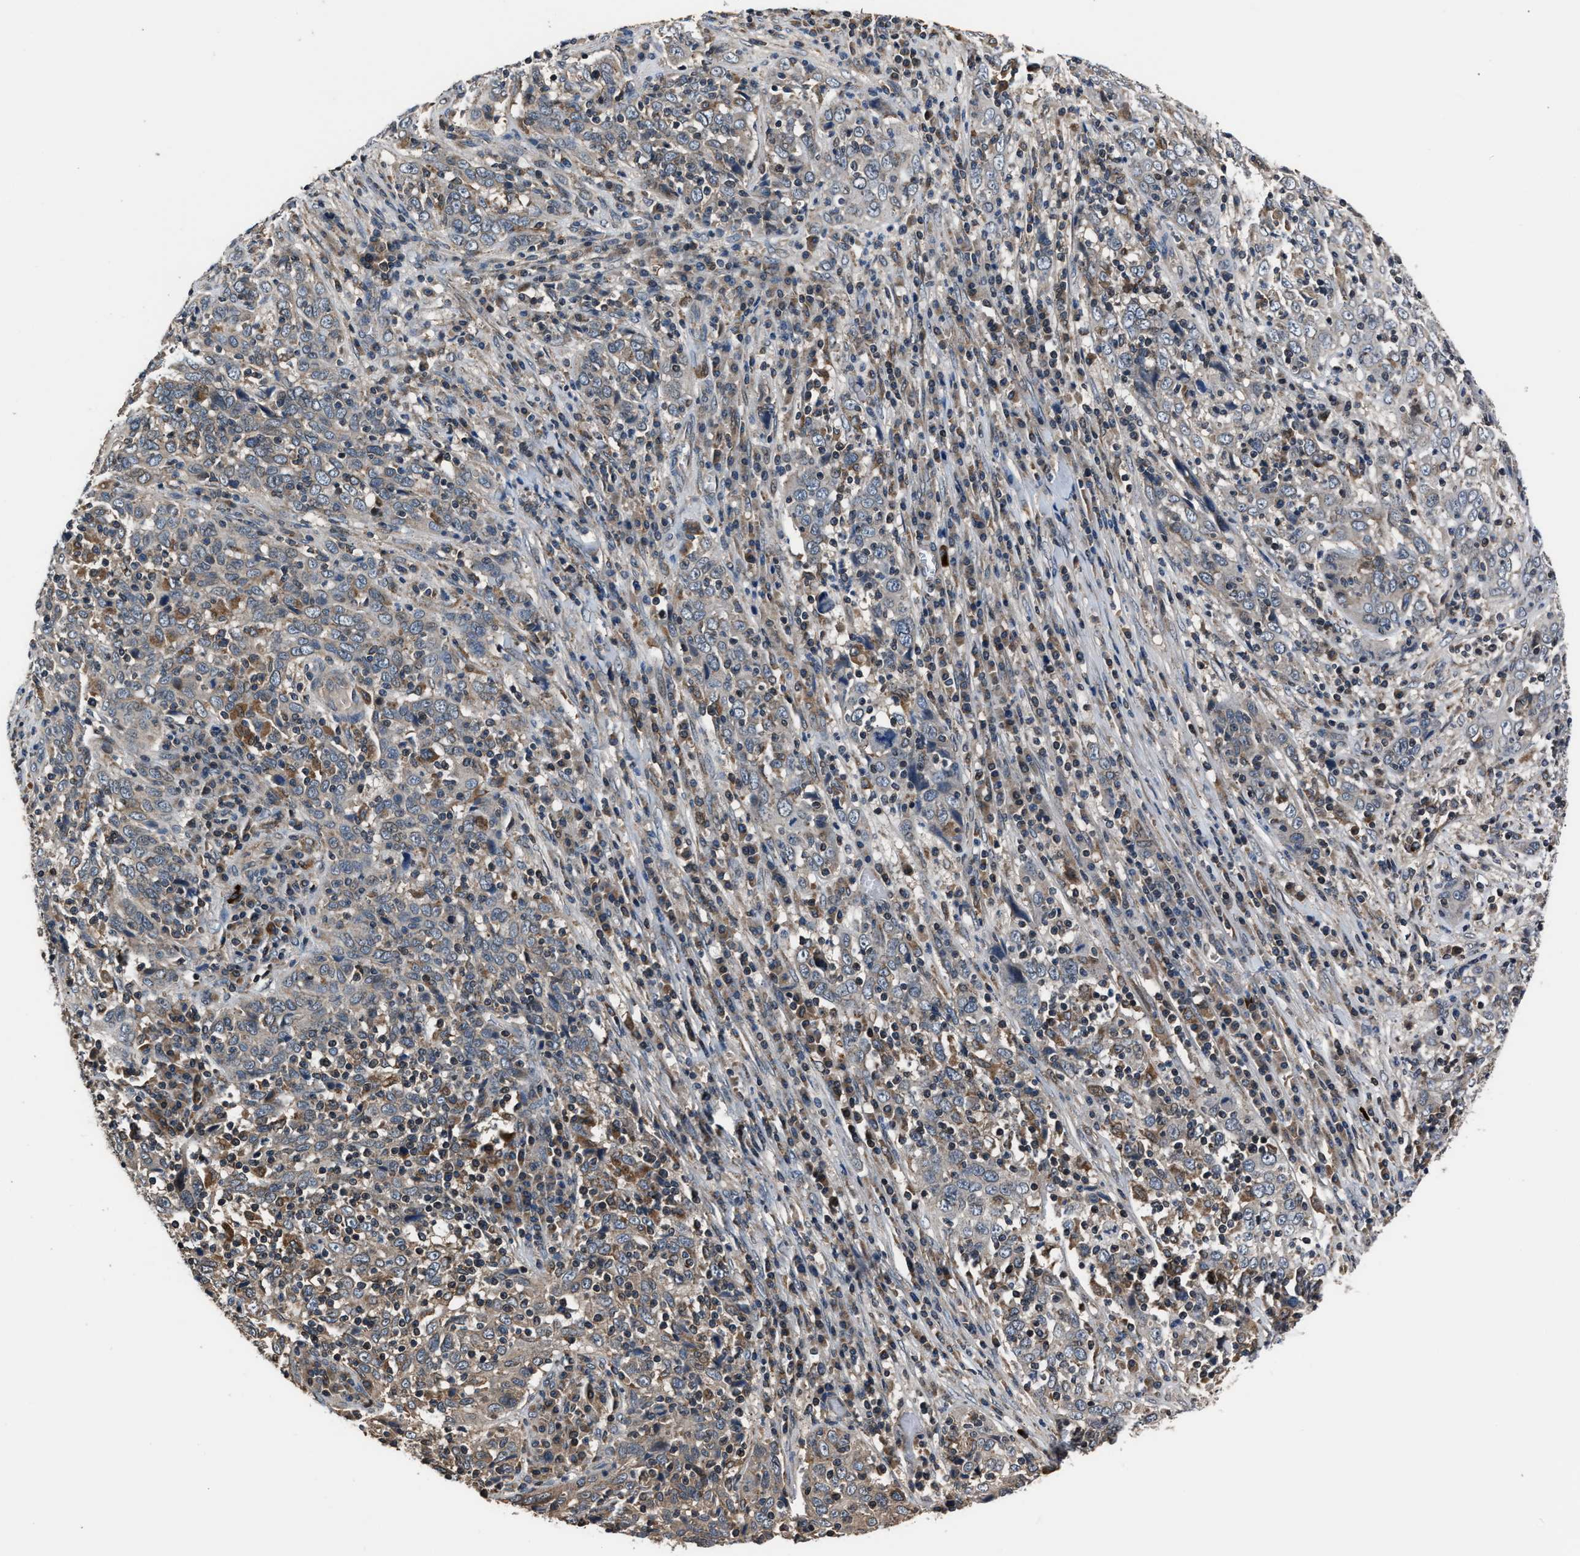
{"staining": {"intensity": "weak", "quantity": "<25%", "location": "cytoplasmic/membranous"}, "tissue": "cervical cancer", "cell_type": "Tumor cells", "image_type": "cancer", "snomed": [{"axis": "morphology", "description": "Squamous cell carcinoma, NOS"}, {"axis": "topography", "description": "Cervix"}], "caption": "Human cervical cancer stained for a protein using immunohistochemistry (IHC) reveals no staining in tumor cells.", "gene": "TNRC18", "patient": {"sex": "female", "age": 46}}